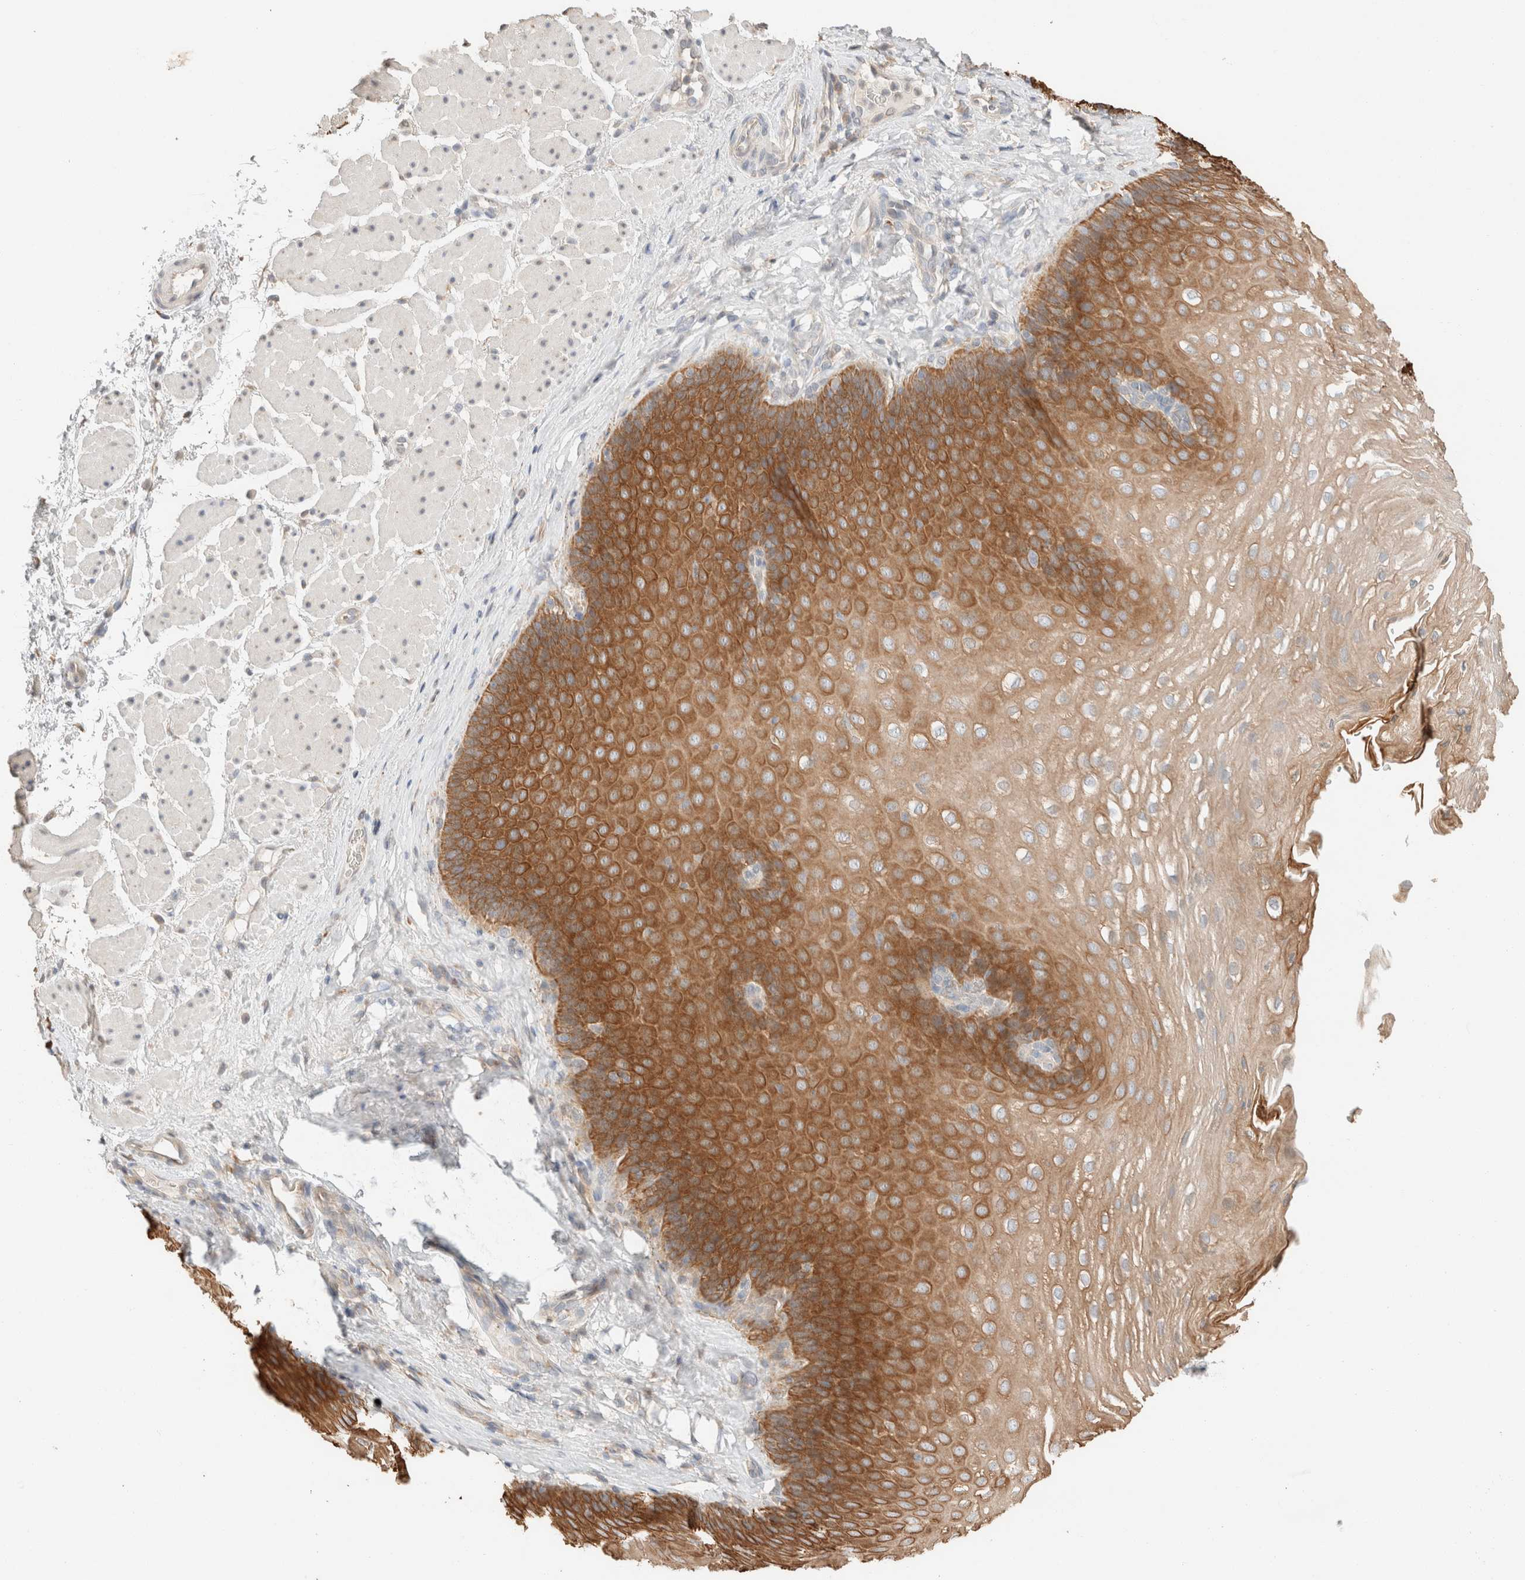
{"staining": {"intensity": "moderate", "quantity": ">75%", "location": "cytoplasmic/membranous"}, "tissue": "esophagus", "cell_type": "Squamous epithelial cells", "image_type": "normal", "snomed": [{"axis": "morphology", "description": "Normal tissue, NOS"}, {"axis": "topography", "description": "Esophagus"}], "caption": "A brown stain highlights moderate cytoplasmic/membranous expression of a protein in squamous epithelial cells of normal human esophagus.", "gene": "TUBD1", "patient": {"sex": "female", "age": 66}}